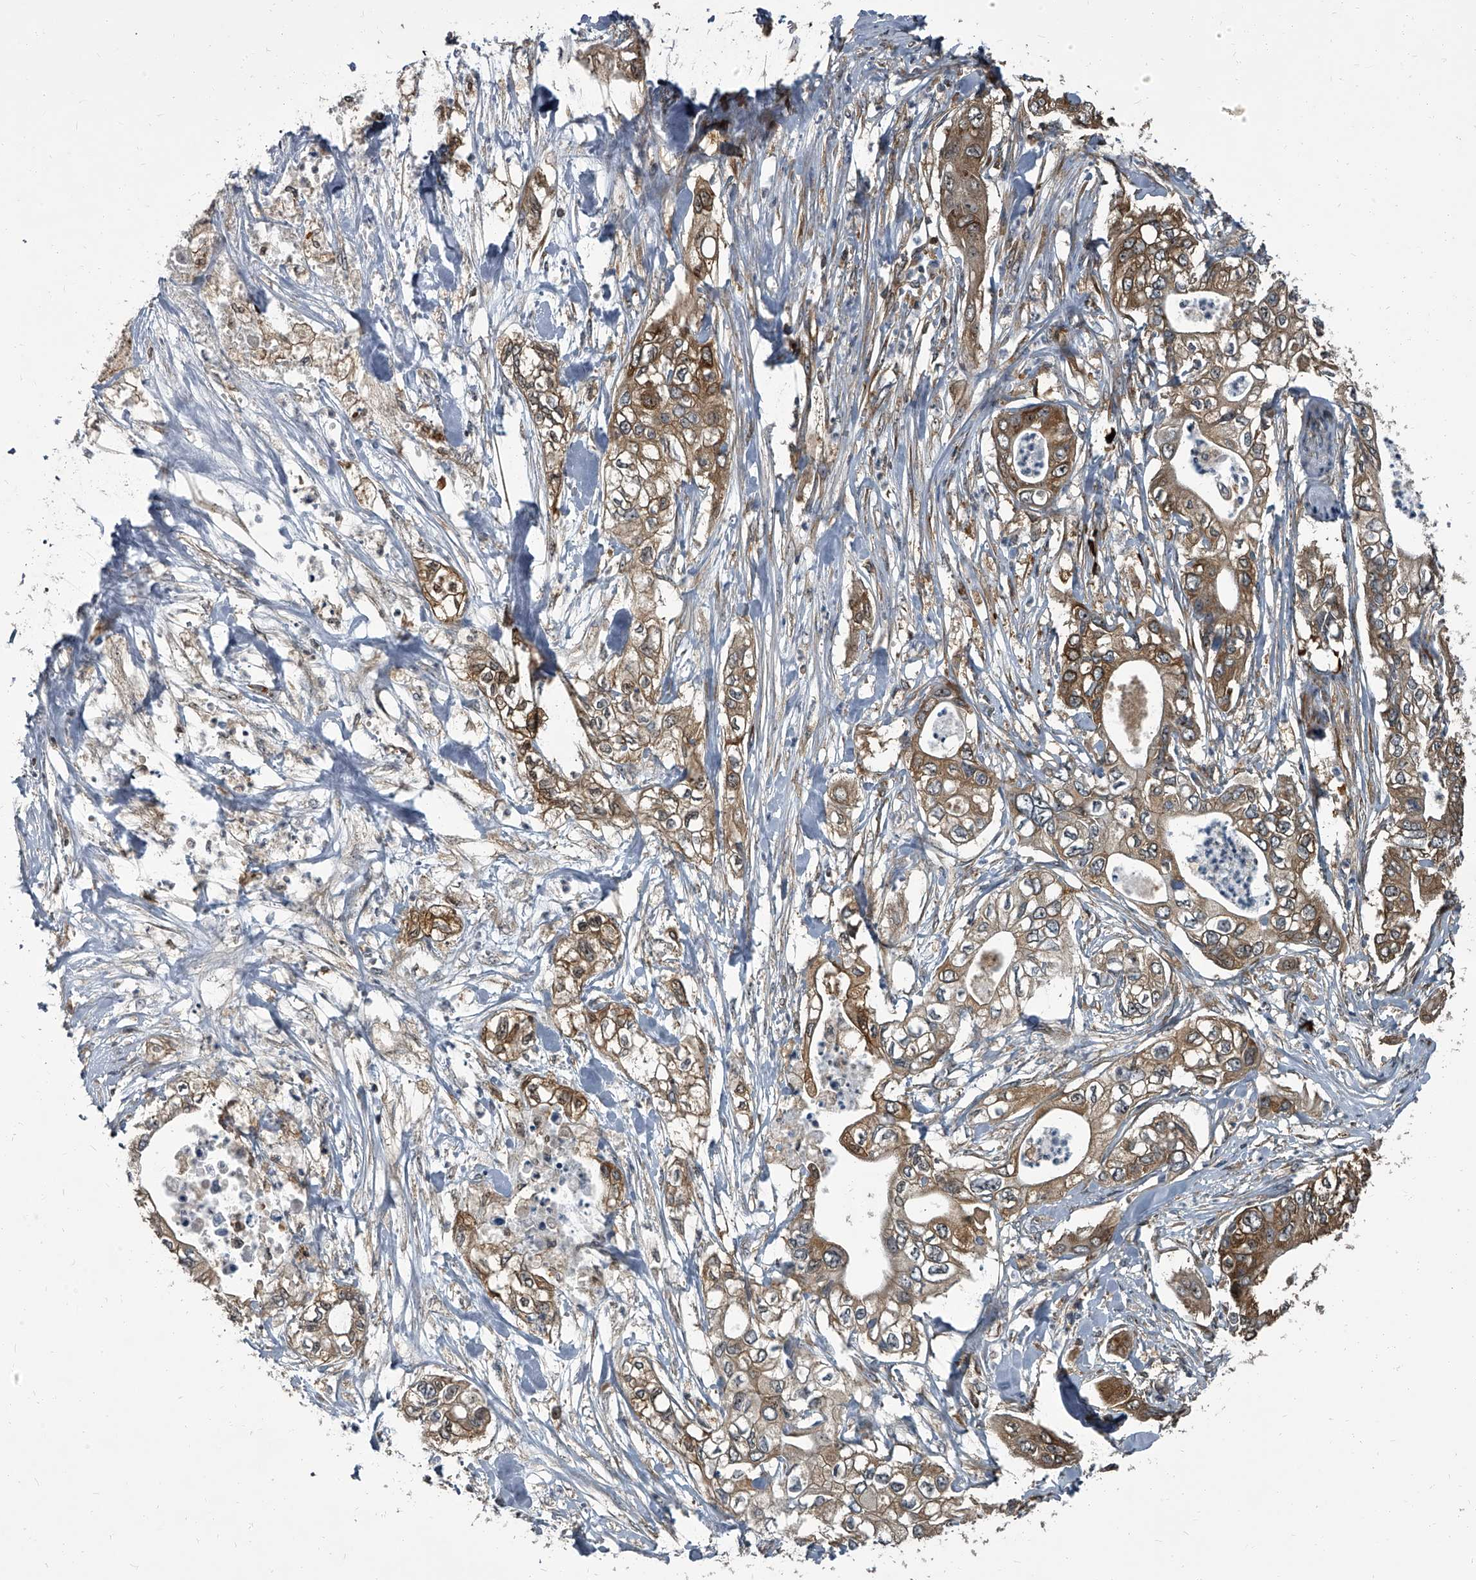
{"staining": {"intensity": "moderate", "quantity": ">75%", "location": "cytoplasmic/membranous"}, "tissue": "pancreatic cancer", "cell_type": "Tumor cells", "image_type": "cancer", "snomed": [{"axis": "morphology", "description": "Adenocarcinoma, NOS"}, {"axis": "topography", "description": "Pancreas"}], "caption": "Protein expression analysis of pancreatic cancer (adenocarcinoma) exhibits moderate cytoplasmic/membranous staining in about >75% of tumor cells.", "gene": "CDV3", "patient": {"sex": "female", "age": 78}}